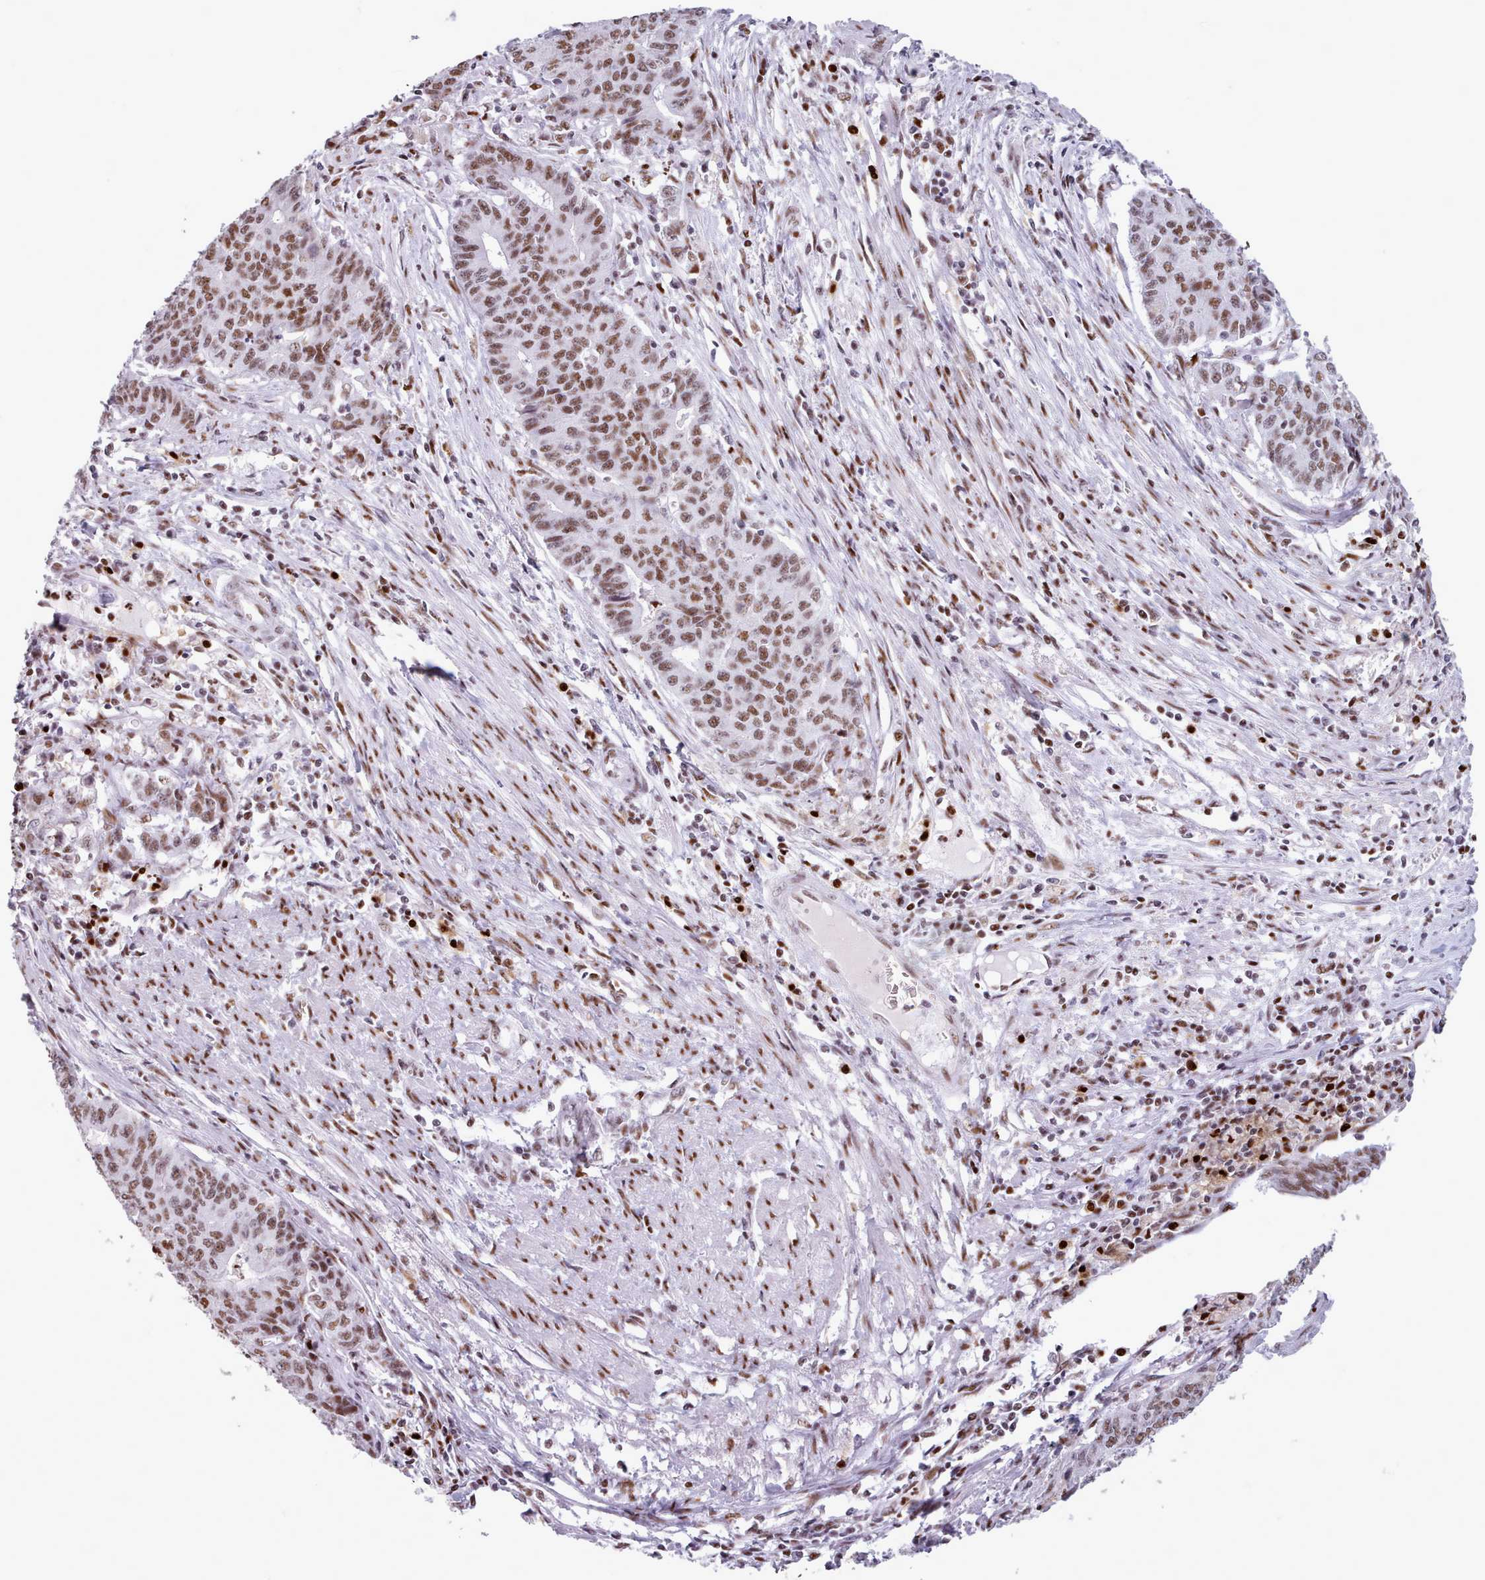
{"staining": {"intensity": "moderate", "quantity": ">75%", "location": "nuclear"}, "tissue": "endometrial cancer", "cell_type": "Tumor cells", "image_type": "cancer", "snomed": [{"axis": "morphology", "description": "Adenocarcinoma, NOS"}, {"axis": "topography", "description": "Endometrium"}], "caption": "About >75% of tumor cells in human adenocarcinoma (endometrial) reveal moderate nuclear protein staining as visualized by brown immunohistochemical staining.", "gene": "SRSF4", "patient": {"sex": "female", "age": 59}}